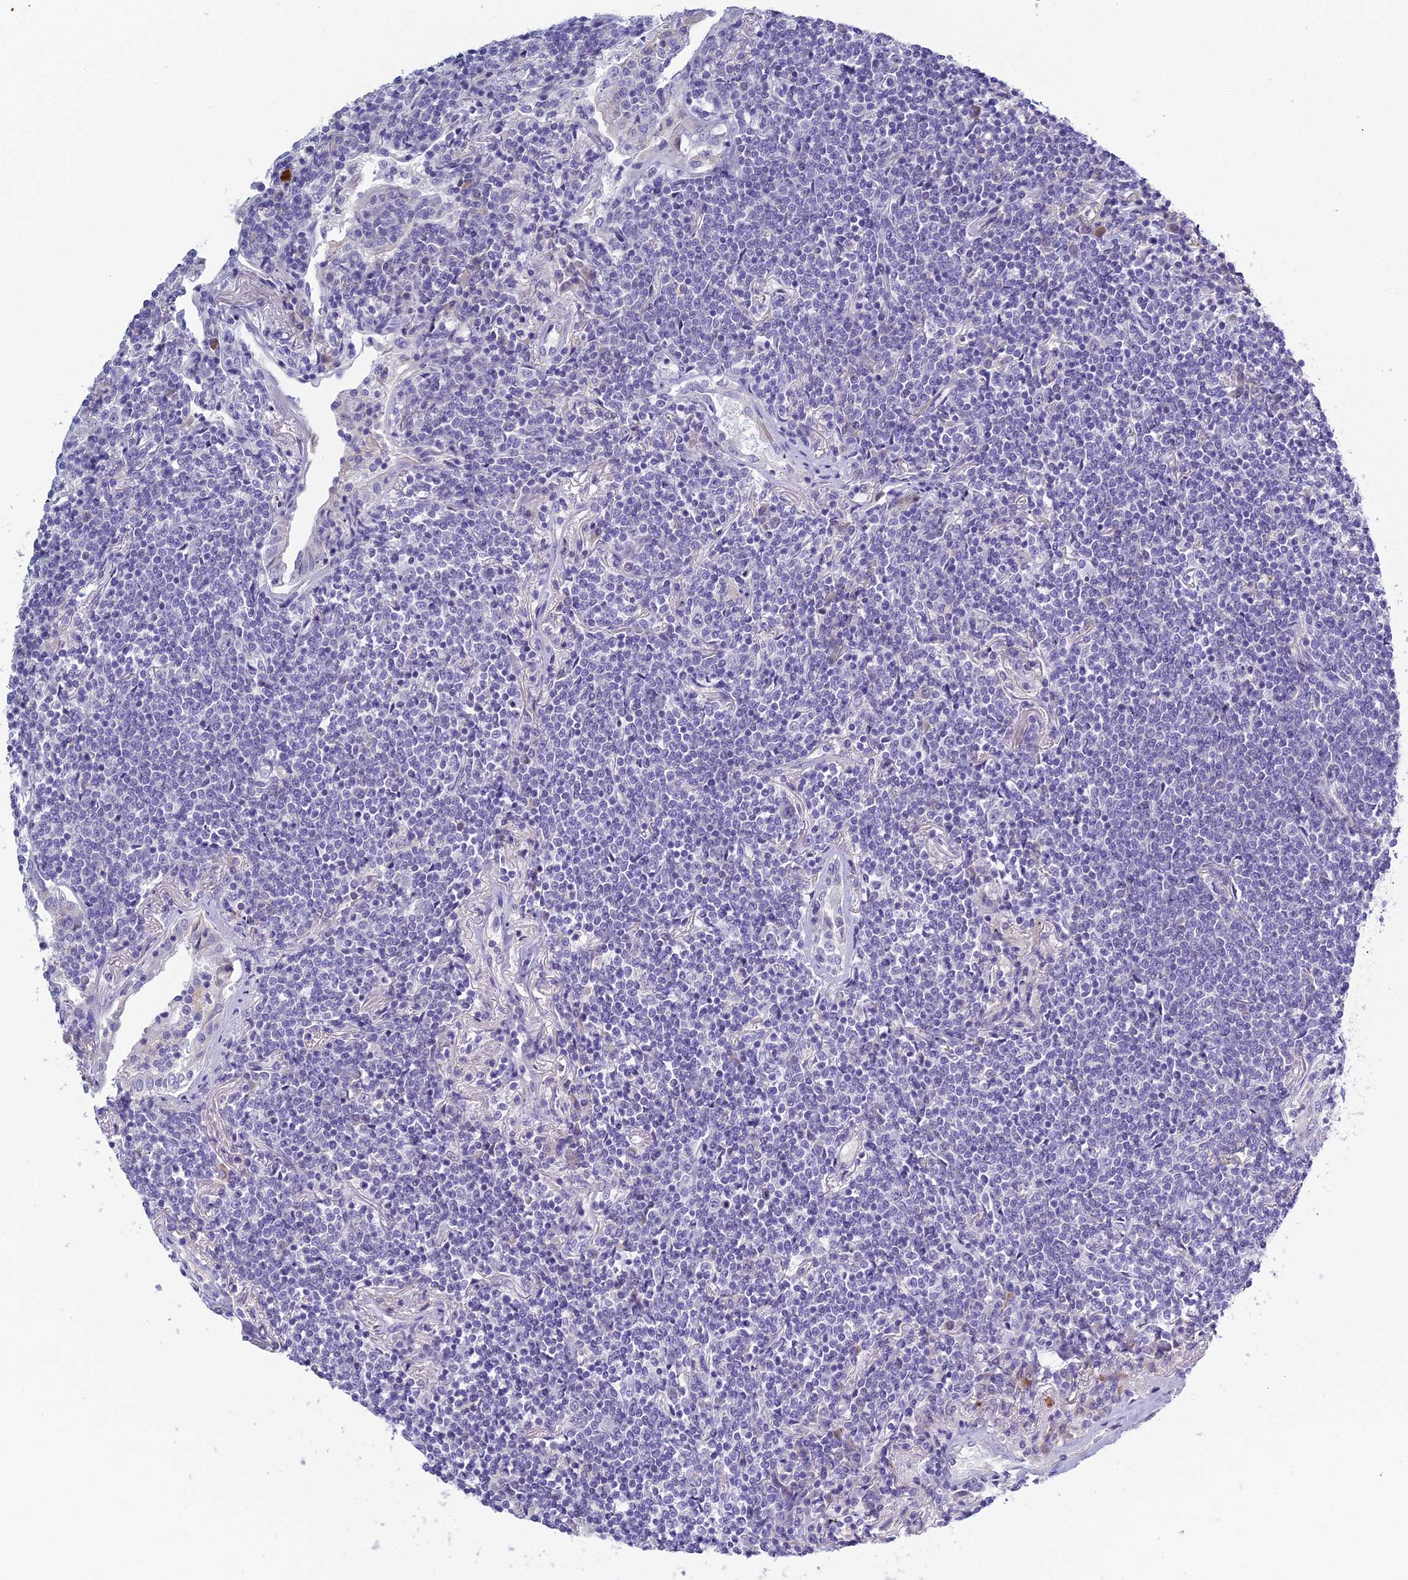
{"staining": {"intensity": "negative", "quantity": "none", "location": "none"}, "tissue": "lymphoma", "cell_type": "Tumor cells", "image_type": "cancer", "snomed": [{"axis": "morphology", "description": "Malignant lymphoma, non-Hodgkin's type, Low grade"}, {"axis": "topography", "description": "Lung"}], "caption": "DAB (3,3'-diaminobenzidine) immunohistochemical staining of human lymphoma shows no significant expression in tumor cells.", "gene": "MUC13", "patient": {"sex": "female", "age": 71}}